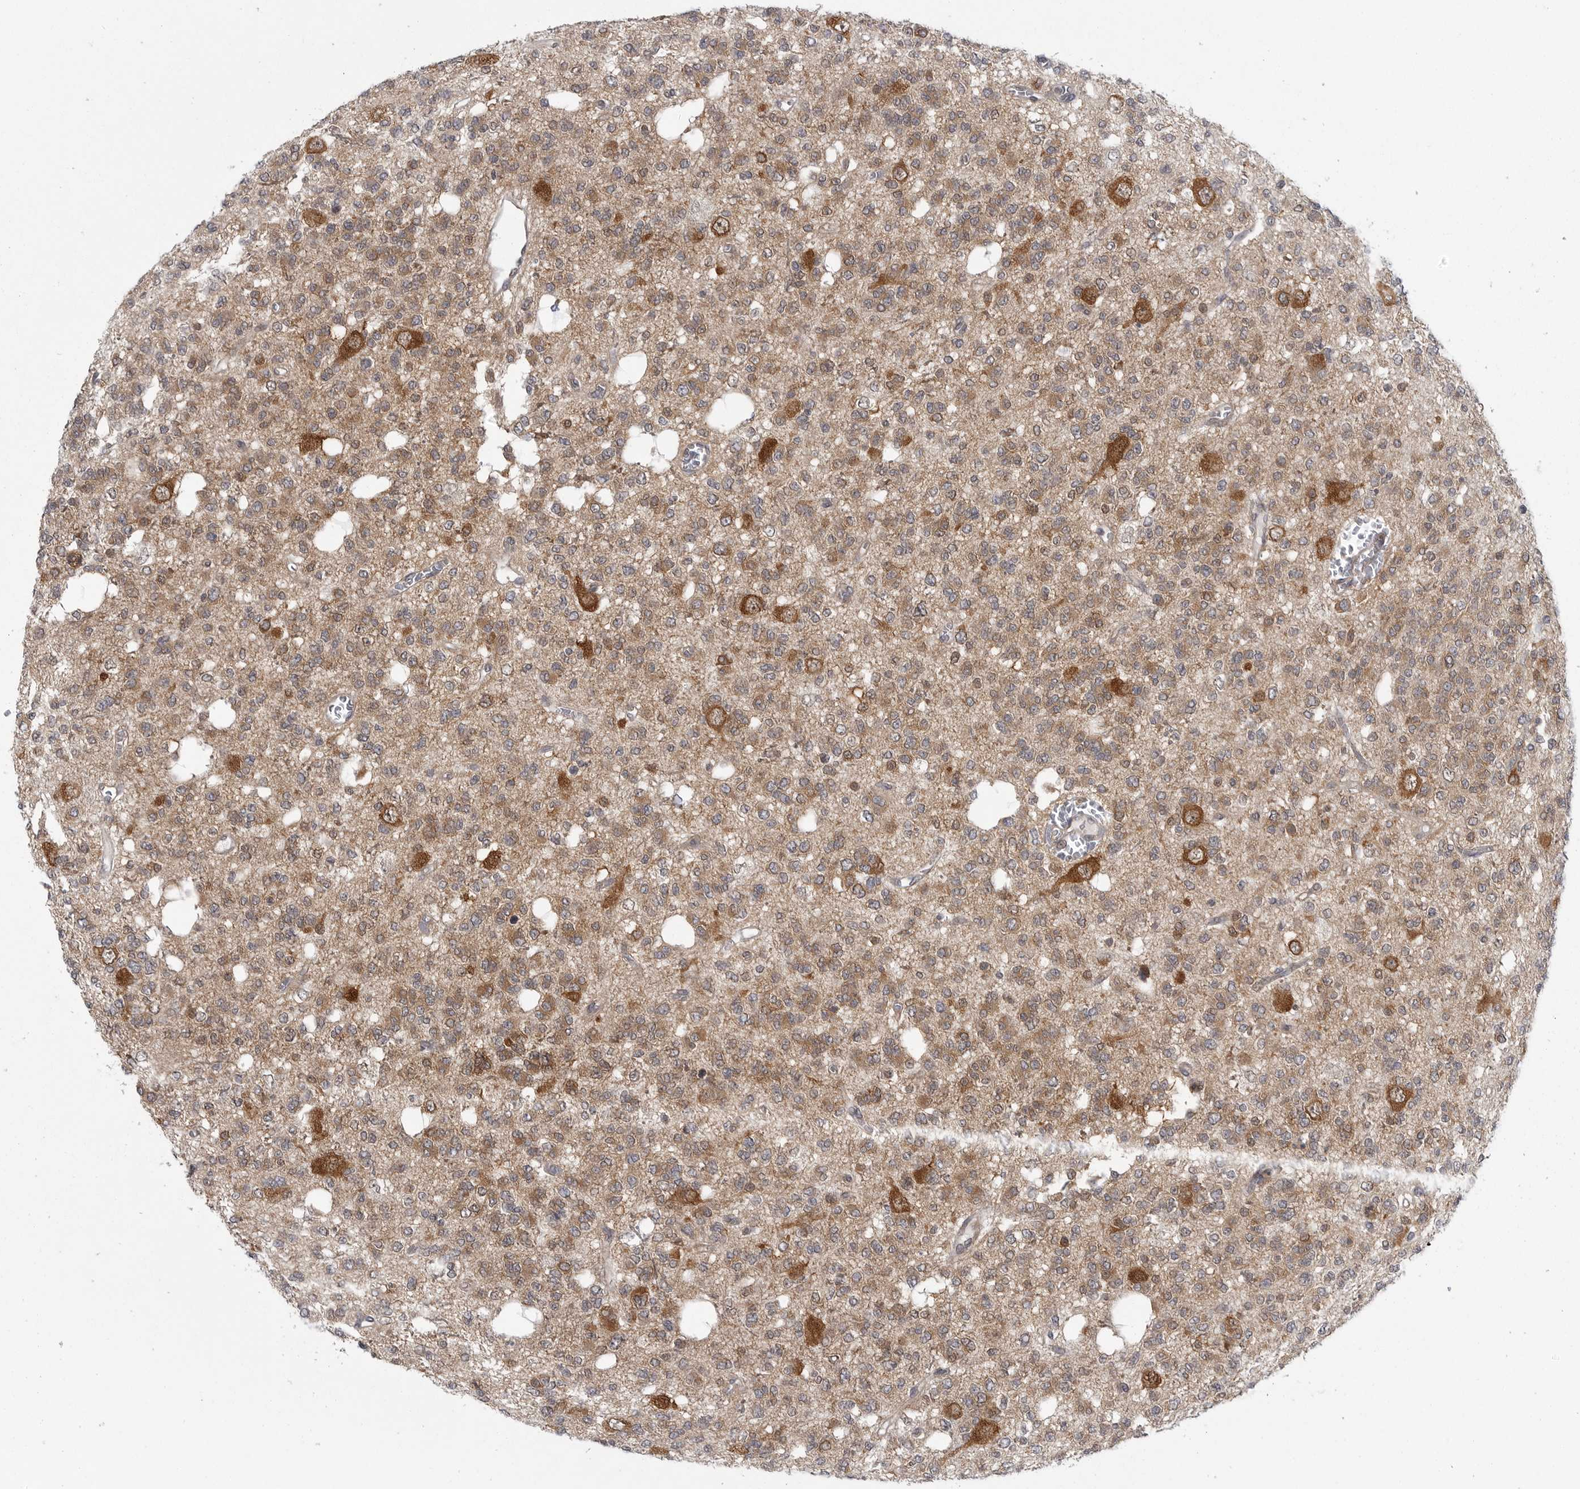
{"staining": {"intensity": "moderate", "quantity": "25%-75%", "location": "cytoplasmic/membranous"}, "tissue": "glioma", "cell_type": "Tumor cells", "image_type": "cancer", "snomed": [{"axis": "morphology", "description": "Glioma, malignant, Low grade"}, {"axis": "topography", "description": "Brain"}], "caption": "DAB (3,3'-diaminobenzidine) immunohistochemical staining of human glioma demonstrates moderate cytoplasmic/membranous protein expression in about 25%-75% of tumor cells.", "gene": "CACYBP", "patient": {"sex": "male", "age": 38}}